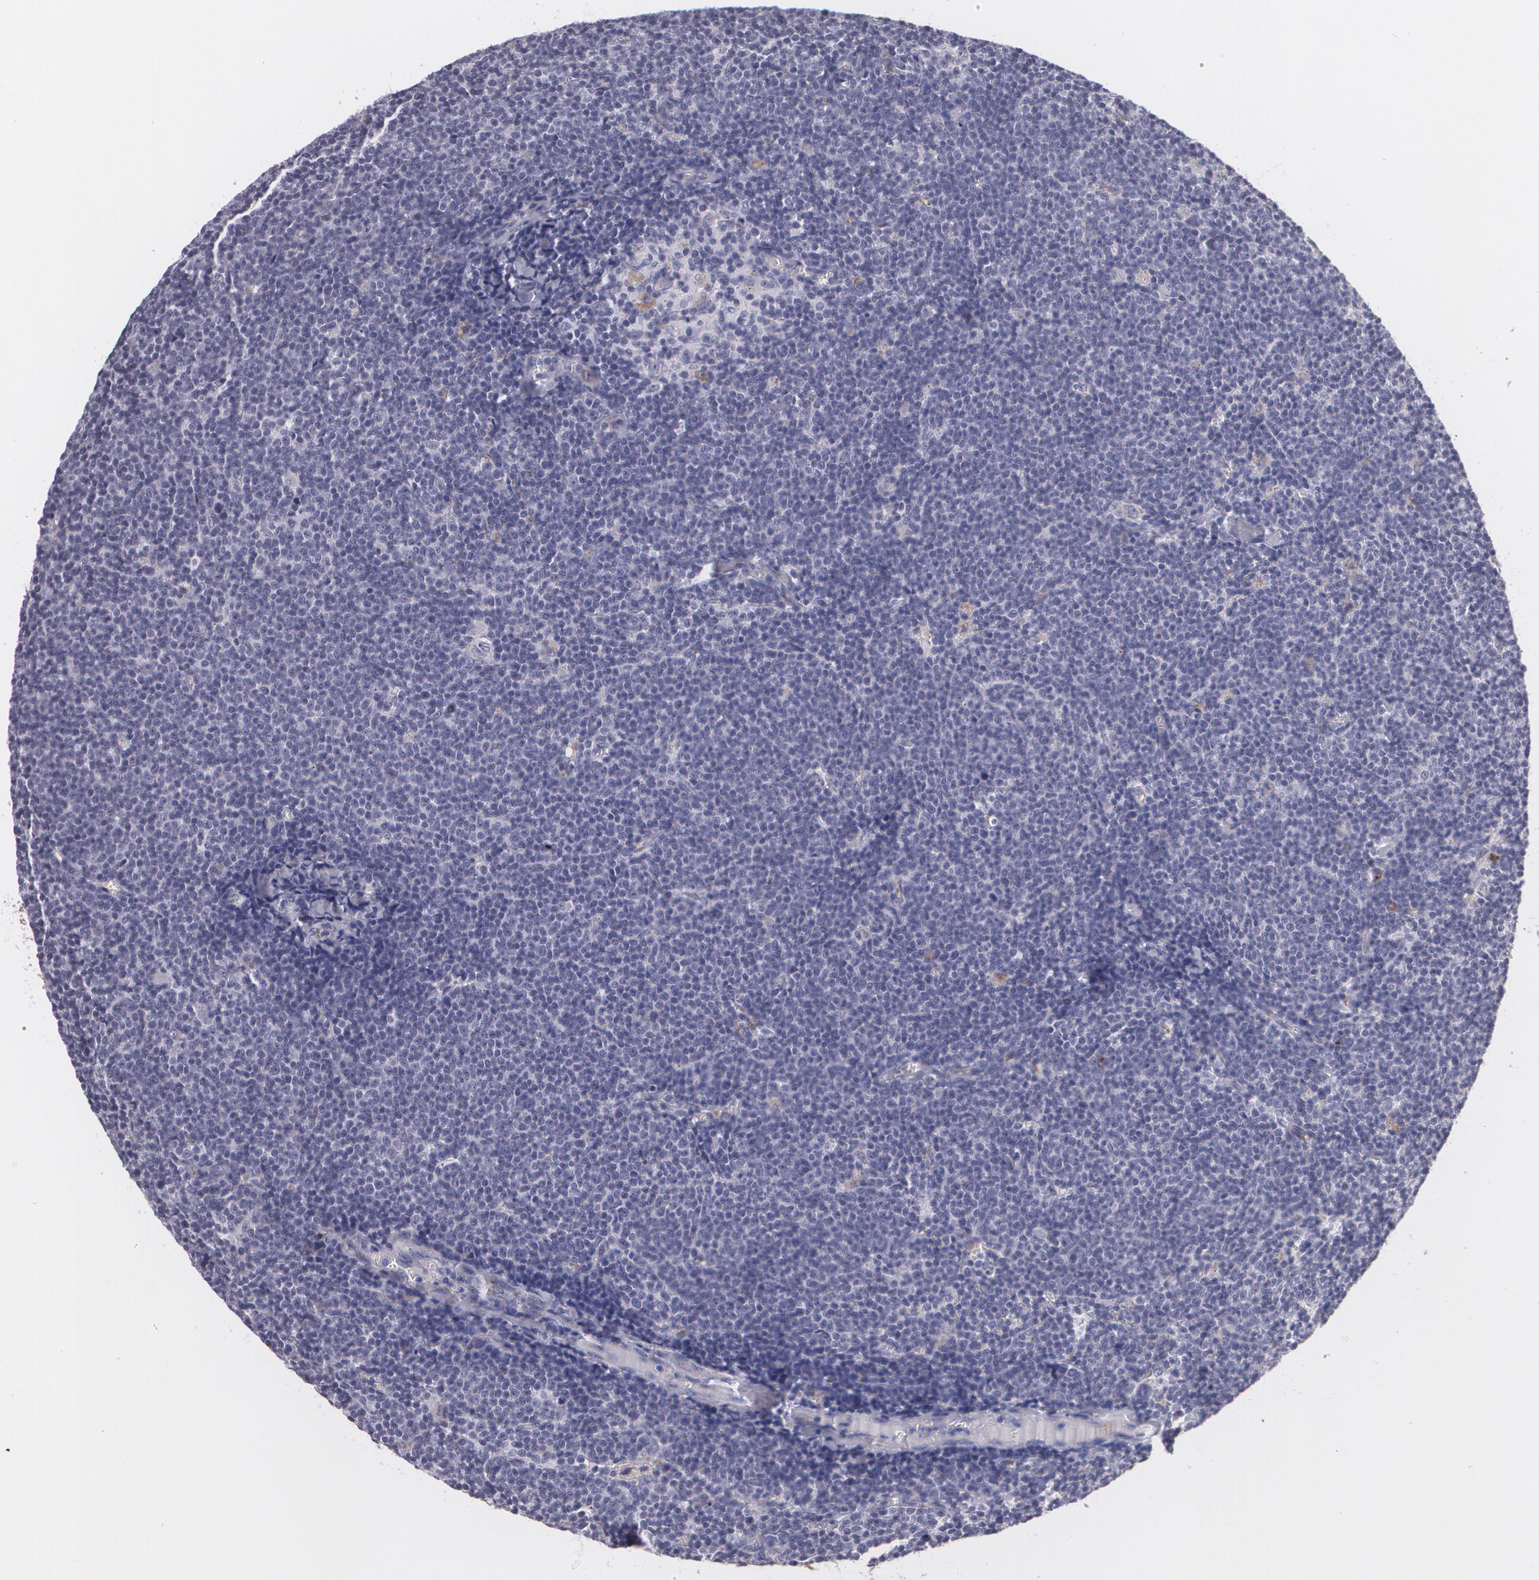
{"staining": {"intensity": "negative", "quantity": "none", "location": "none"}, "tissue": "lymphoma", "cell_type": "Tumor cells", "image_type": "cancer", "snomed": [{"axis": "morphology", "description": "Malignant lymphoma, non-Hodgkin's type, Low grade"}, {"axis": "topography", "description": "Lymph node"}], "caption": "DAB (3,3'-diaminobenzidine) immunohistochemical staining of lymphoma exhibits no significant expression in tumor cells.", "gene": "CILK1", "patient": {"sex": "male", "age": 65}}